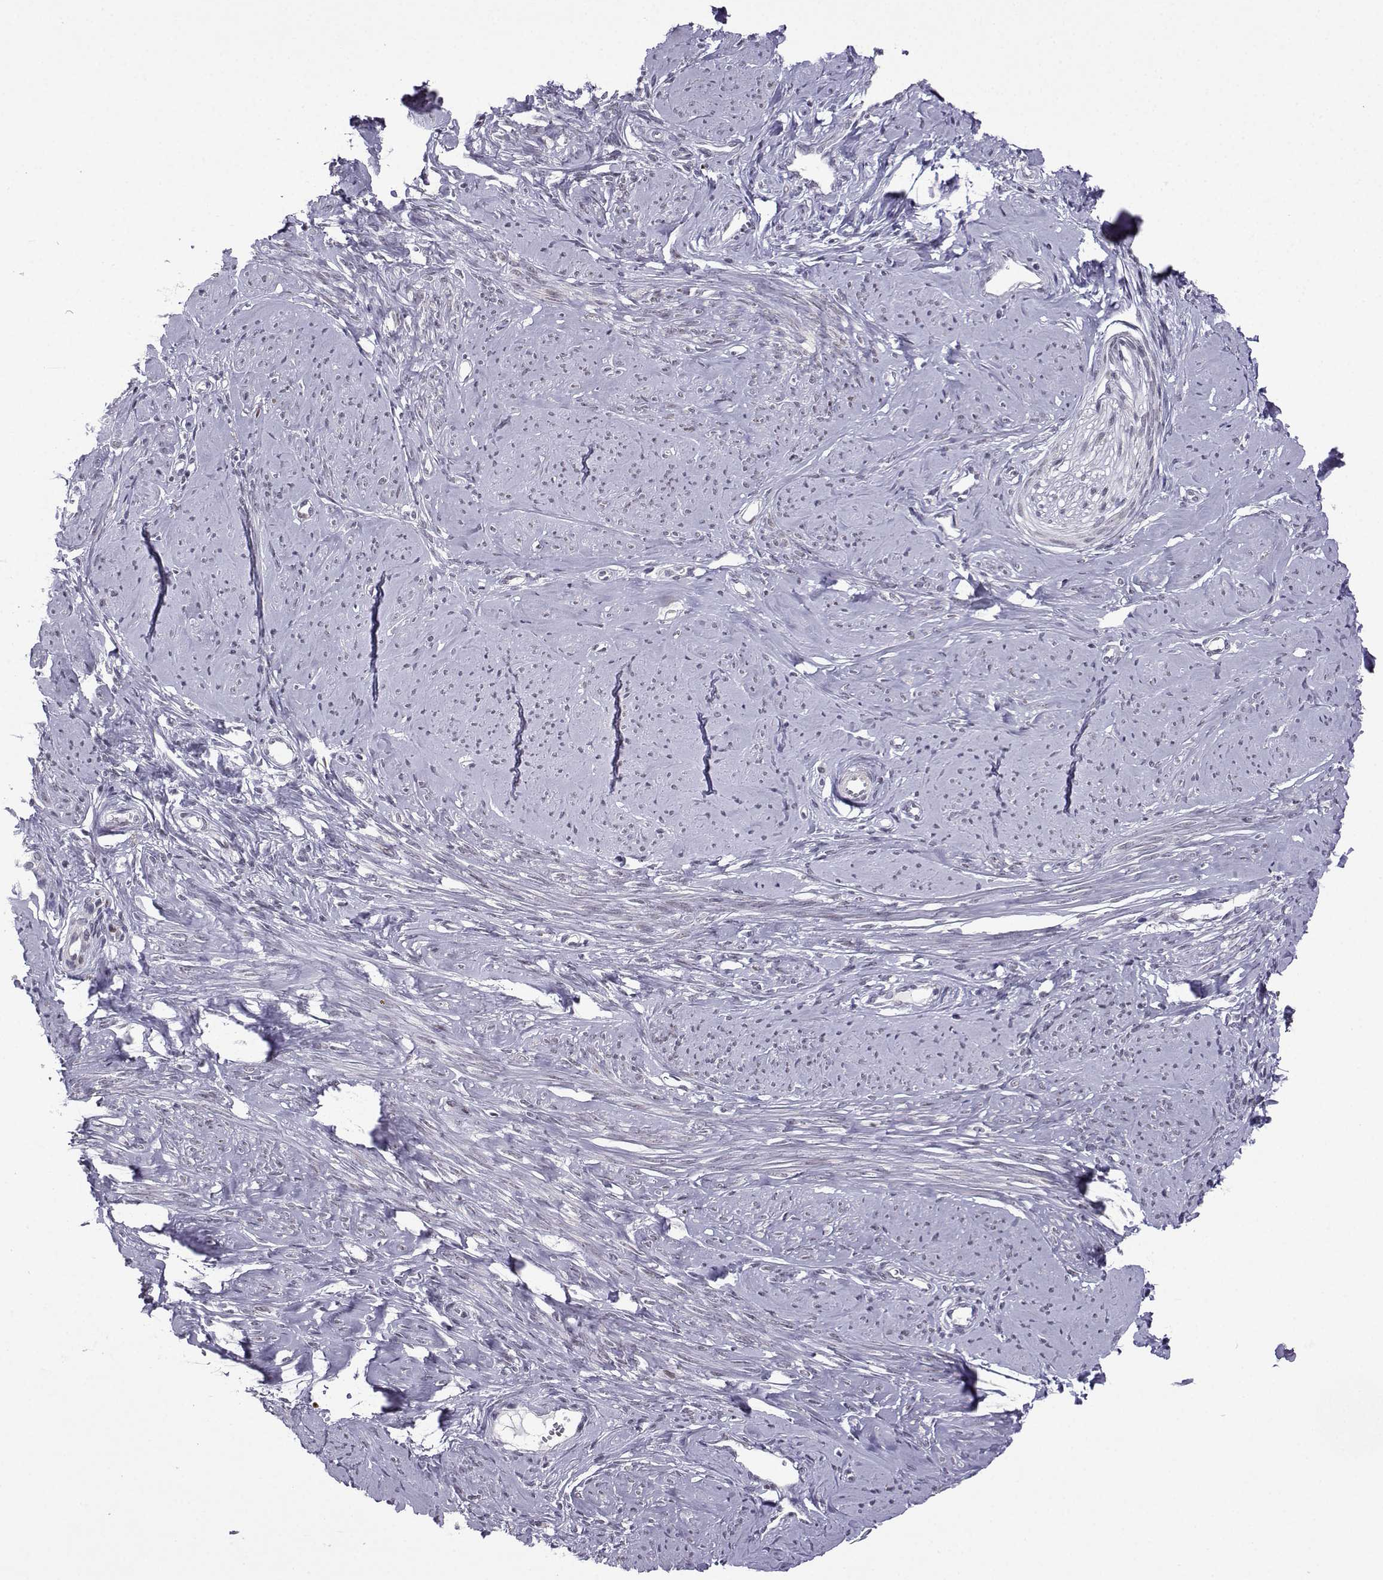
{"staining": {"intensity": "weak", "quantity": "<25%", "location": "nuclear"}, "tissue": "smooth muscle", "cell_type": "Smooth muscle cells", "image_type": "normal", "snomed": [{"axis": "morphology", "description": "Normal tissue, NOS"}, {"axis": "topography", "description": "Smooth muscle"}], "caption": "DAB immunohistochemical staining of unremarkable human smooth muscle shows no significant expression in smooth muscle cells. Brightfield microscopy of immunohistochemistry stained with DAB (brown) and hematoxylin (blue), captured at high magnification.", "gene": "FGF3", "patient": {"sex": "female", "age": 48}}